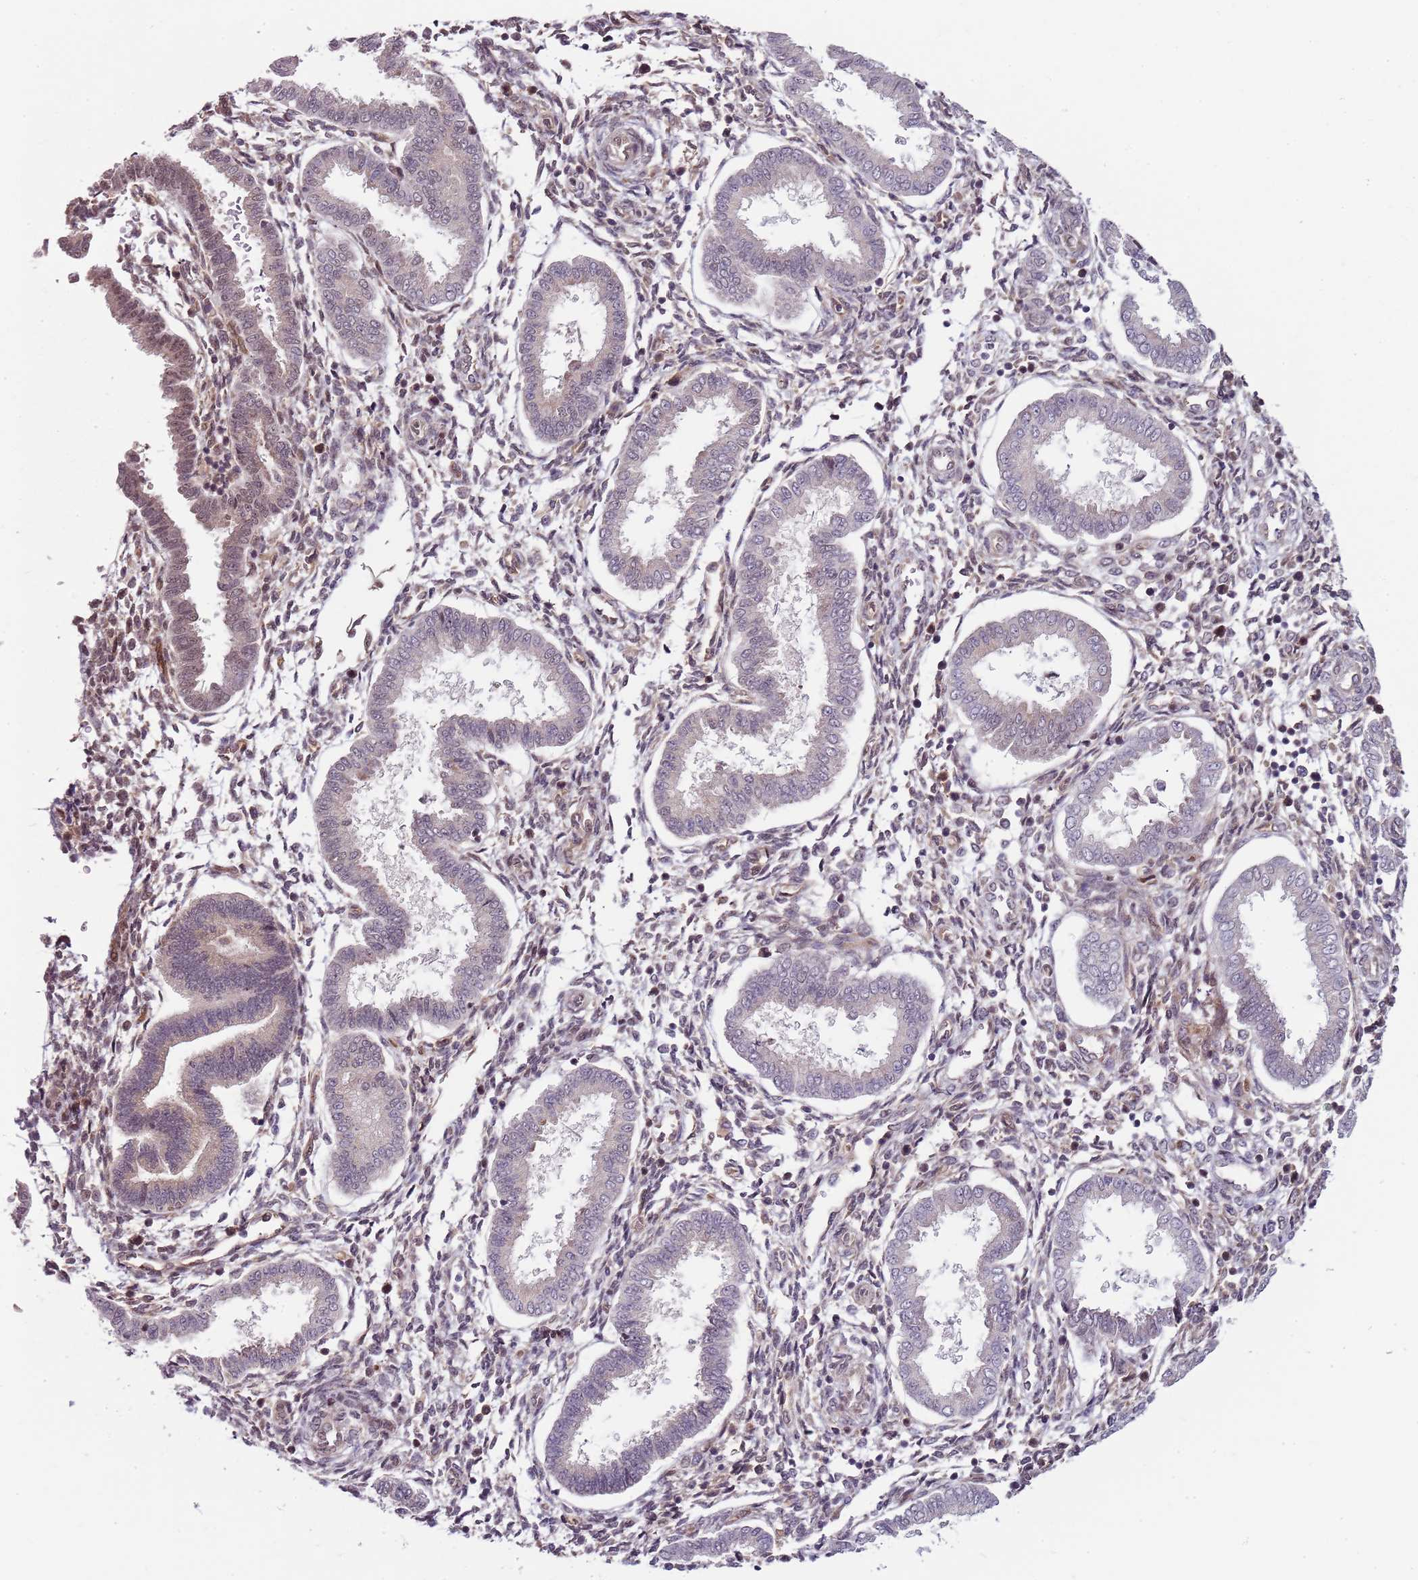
{"staining": {"intensity": "negative", "quantity": "none", "location": "none"}, "tissue": "endometrium", "cell_type": "Cells in endometrial stroma", "image_type": "normal", "snomed": [{"axis": "morphology", "description": "Normal tissue, NOS"}, {"axis": "topography", "description": "Endometrium"}], "caption": "Immunohistochemistry (IHC) histopathology image of benign endometrium: endometrium stained with DAB (3,3'-diaminobenzidine) shows no significant protein expression in cells in endometrial stroma.", "gene": "FBXL22", "patient": {"sex": "female", "age": 24}}